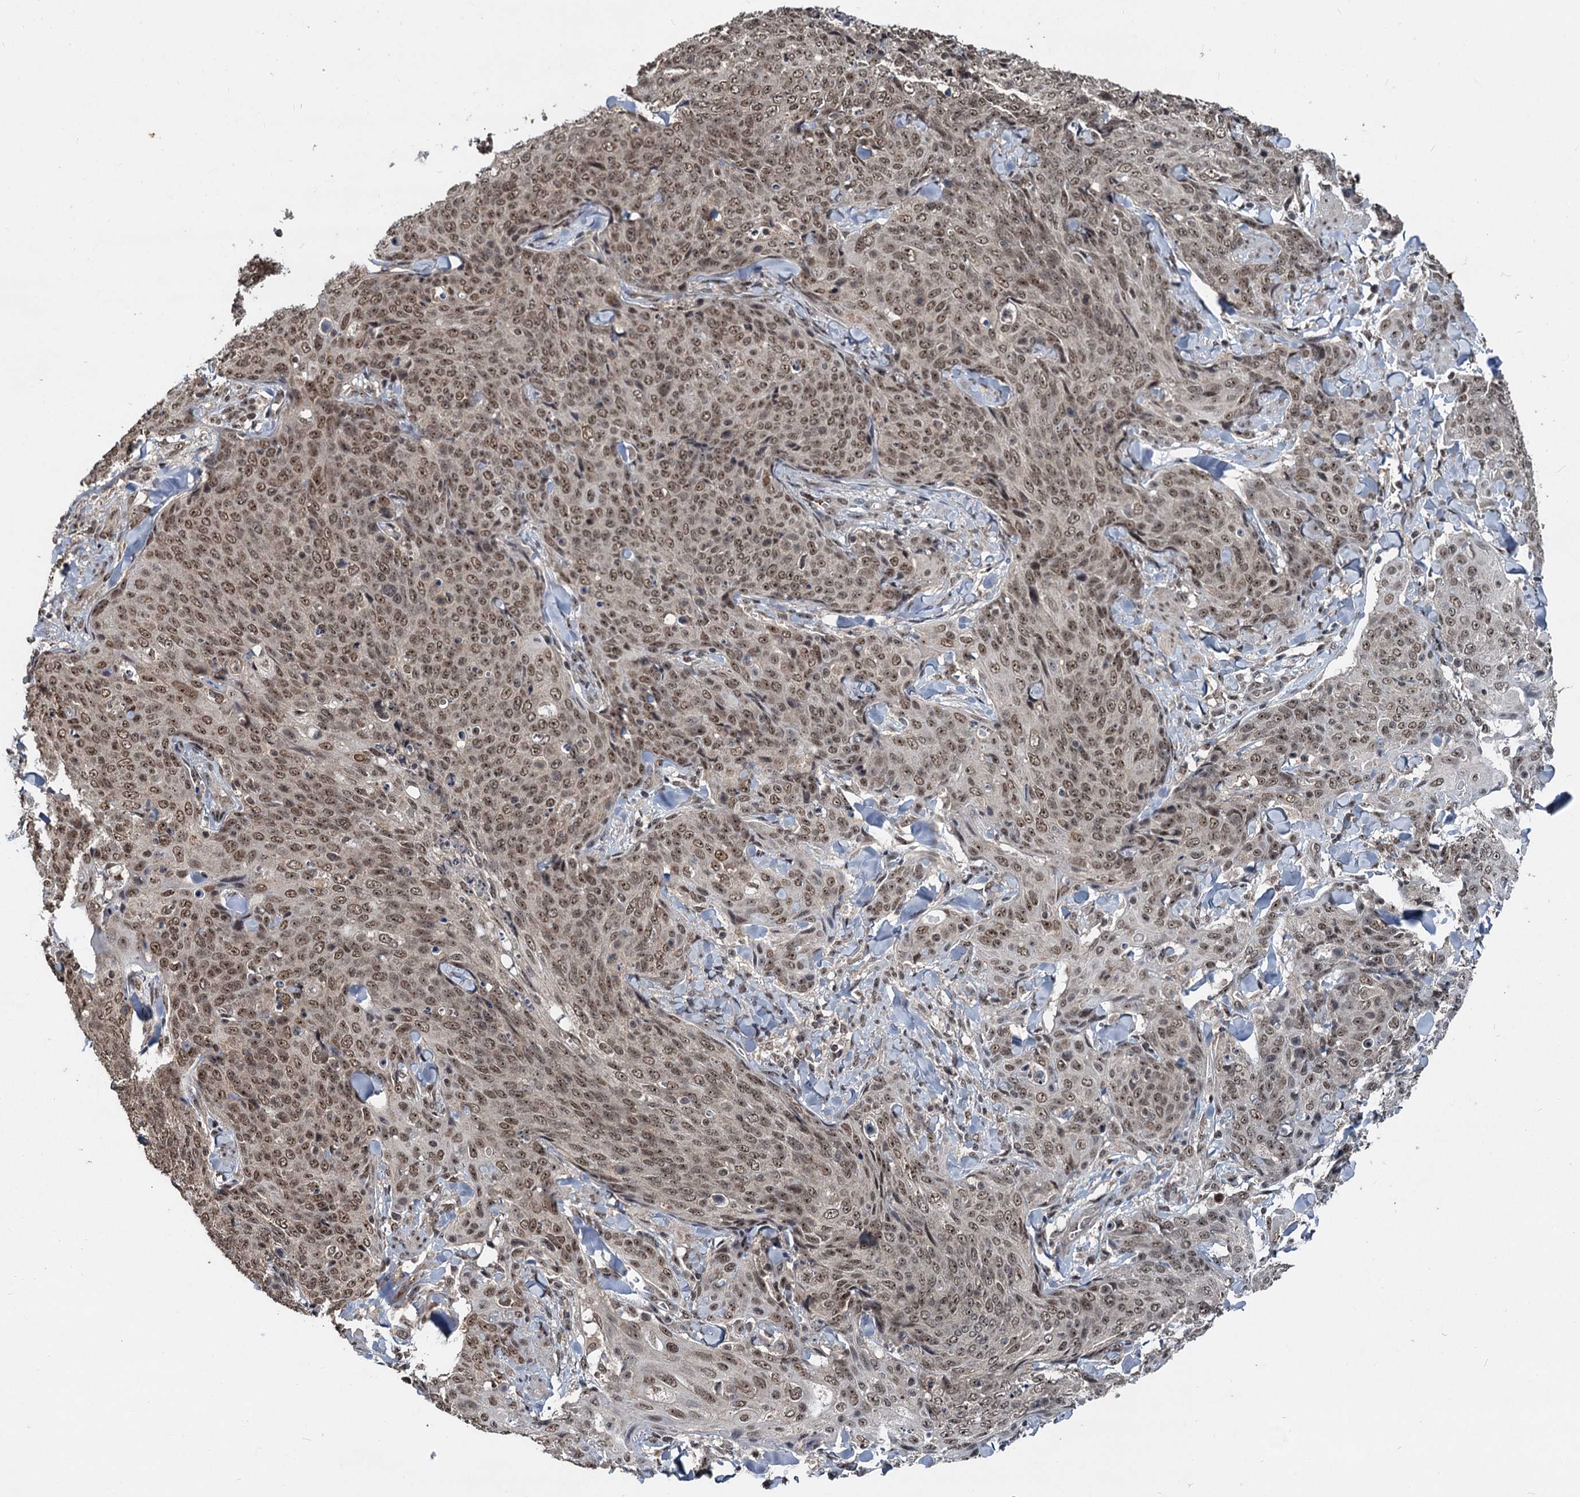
{"staining": {"intensity": "moderate", "quantity": ">75%", "location": "nuclear"}, "tissue": "skin cancer", "cell_type": "Tumor cells", "image_type": "cancer", "snomed": [{"axis": "morphology", "description": "Squamous cell carcinoma, NOS"}, {"axis": "topography", "description": "Skin"}, {"axis": "topography", "description": "Vulva"}], "caption": "Moderate nuclear positivity for a protein is appreciated in about >75% of tumor cells of skin cancer using IHC.", "gene": "FAM216B", "patient": {"sex": "female", "age": 85}}